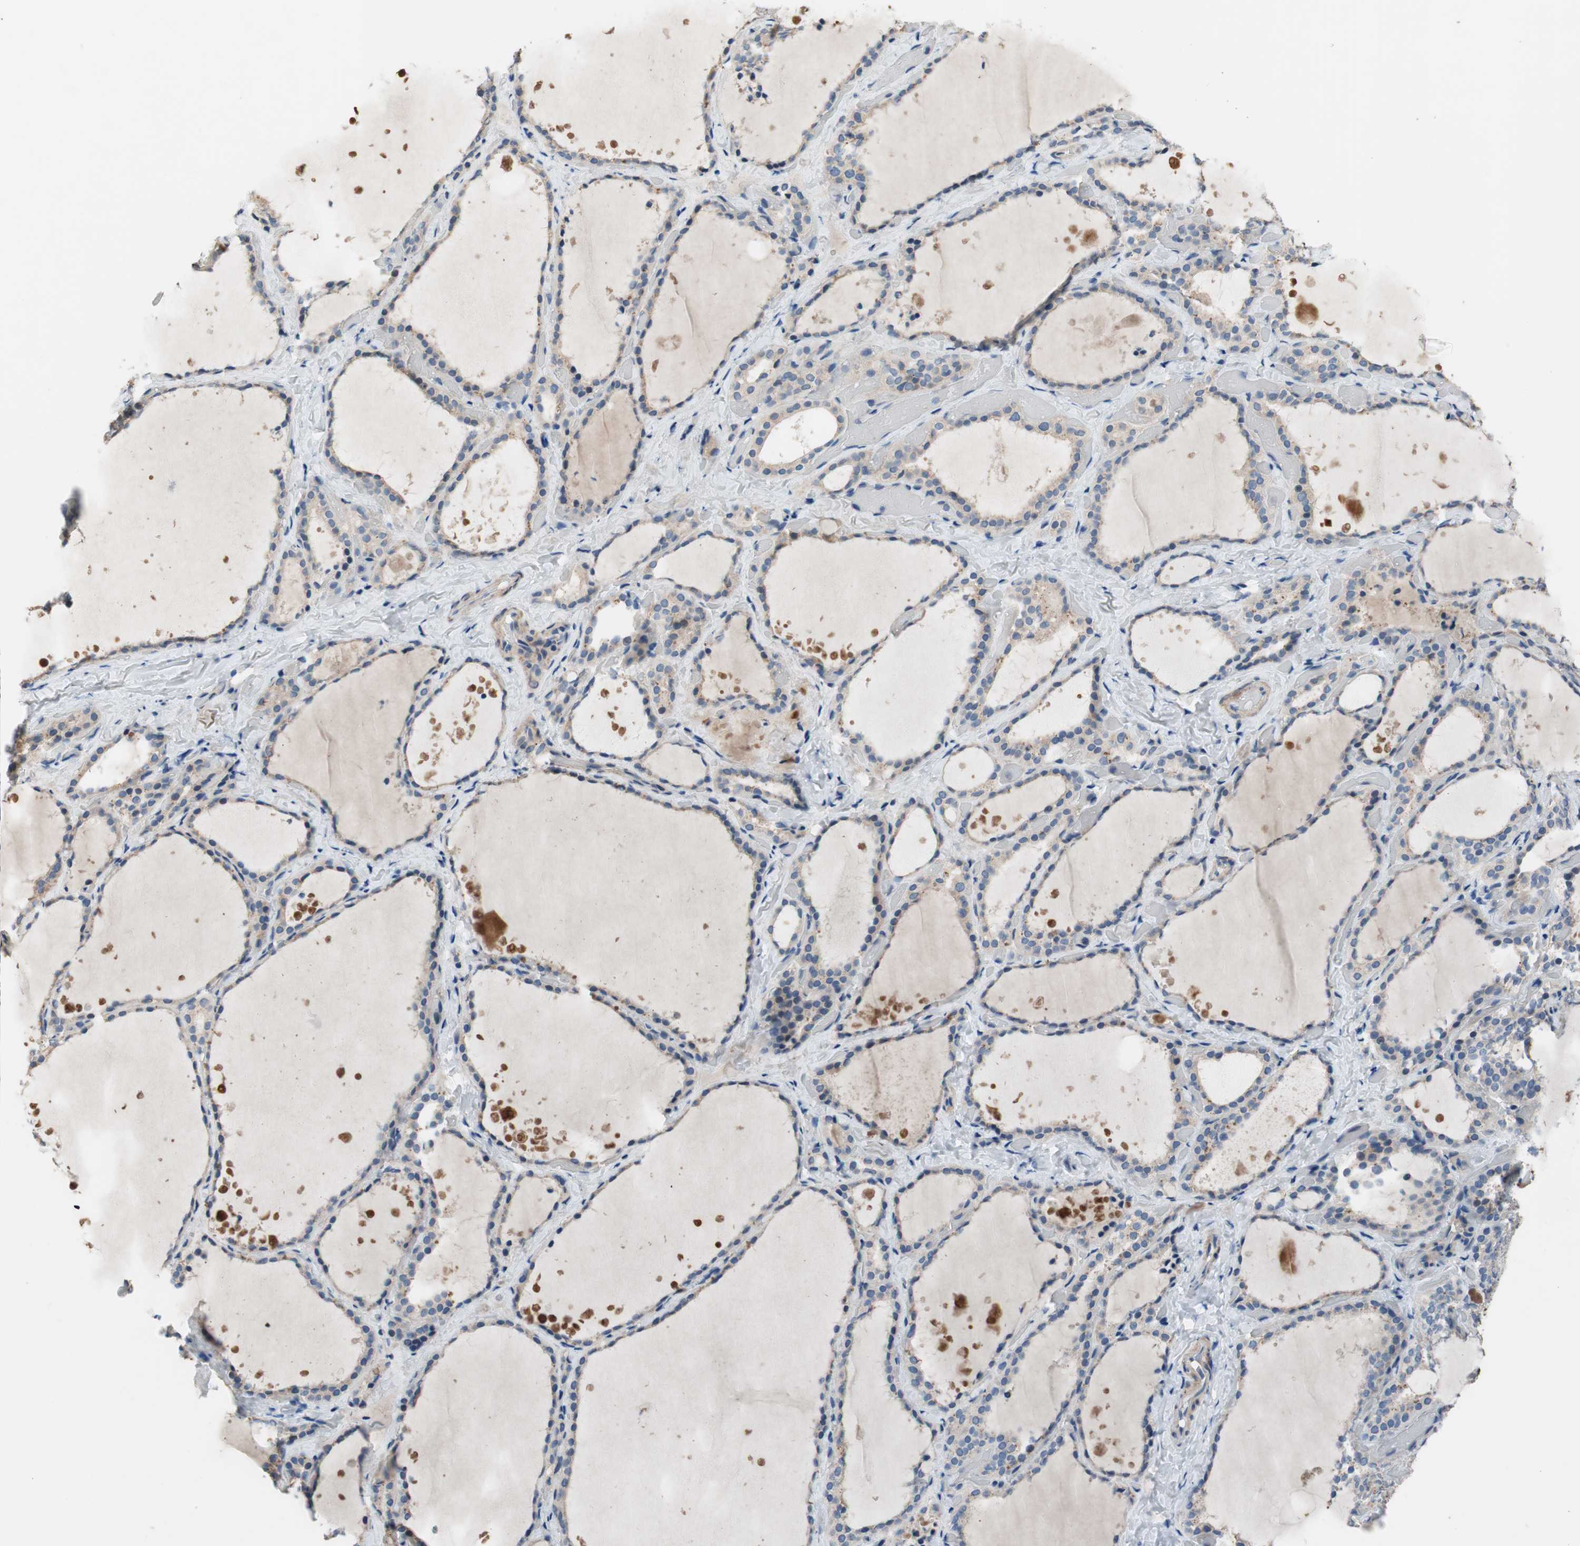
{"staining": {"intensity": "weak", "quantity": "<25%", "location": "cytoplasmic/membranous"}, "tissue": "thyroid gland", "cell_type": "Glandular cells", "image_type": "normal", "snomed": [{"axis": "morphology", "description": "Normal tissue, NOS"}, {"axis": "topography", "description": "Thyroid gland"}], "caption": "The image shows no staining of glandular cells in normal thyroid gland. (Stains: DAB immunohistochemistry with hematoxylin counter stain, Microscopy: brightfield microscopy at high magnification).", "gene": "TACR3", "patient": {"sex": "female", "age": 44}}